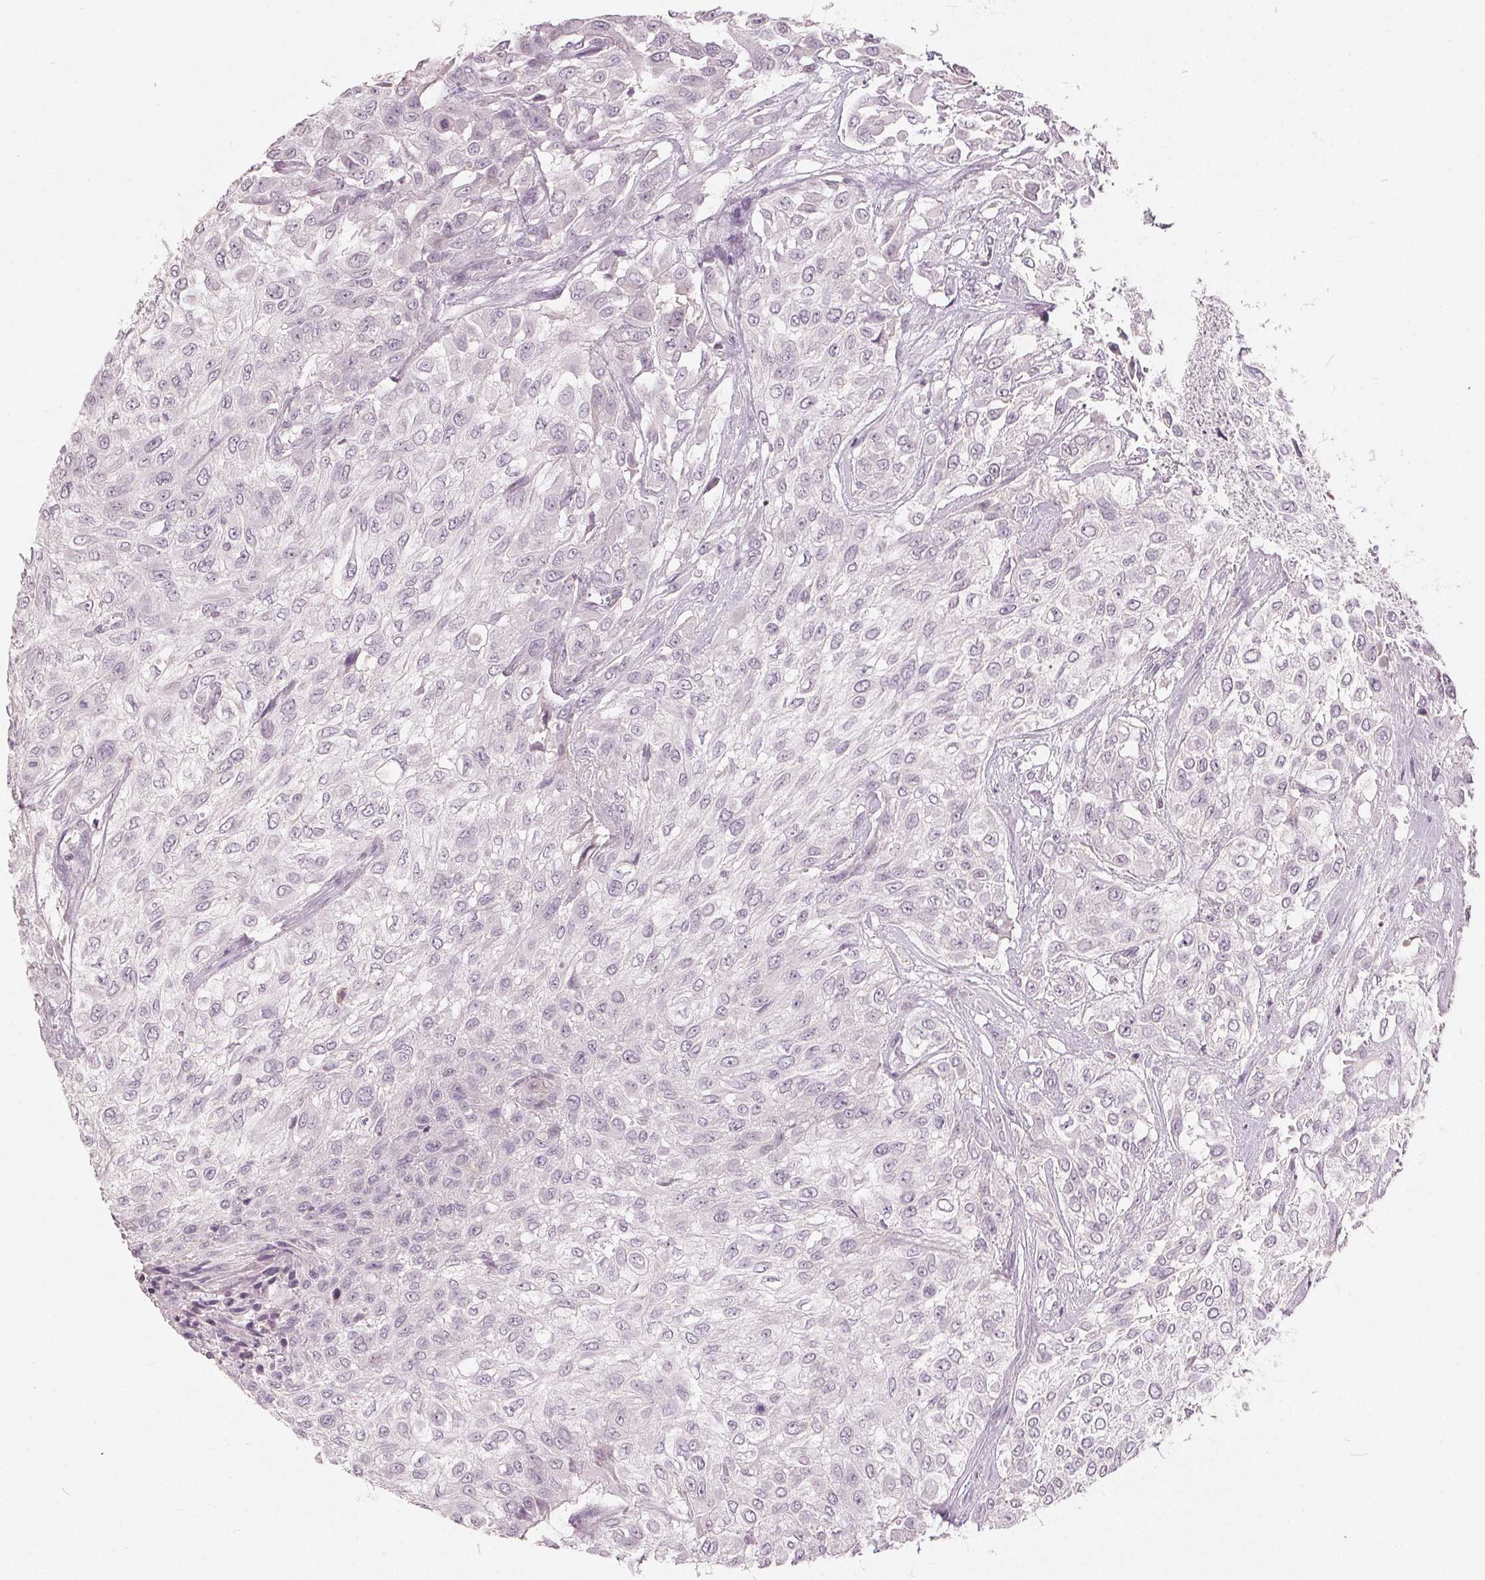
{"staining": {"intensity": "negative", "quantity": "none", "location": "none"}, "tissue": "urothelial cancer", "cell_type": "Tumor cells", "image_type": "cancer", "snomed": [{"axis": "morphology", "description": "Urothelial carcinoma, High grade"}, {"axis": "topography", "description": "Urinary bladder"}], "caption": "This photomicrograph is of urothelial cancer stained with immunohistochemistry (IHC) to label a protein in brown with the nuclei are counter-stained blue. There is no staining in tumor cells.", "gene": "TRIM60", "patient": {"sex": "male", "age": 57}}